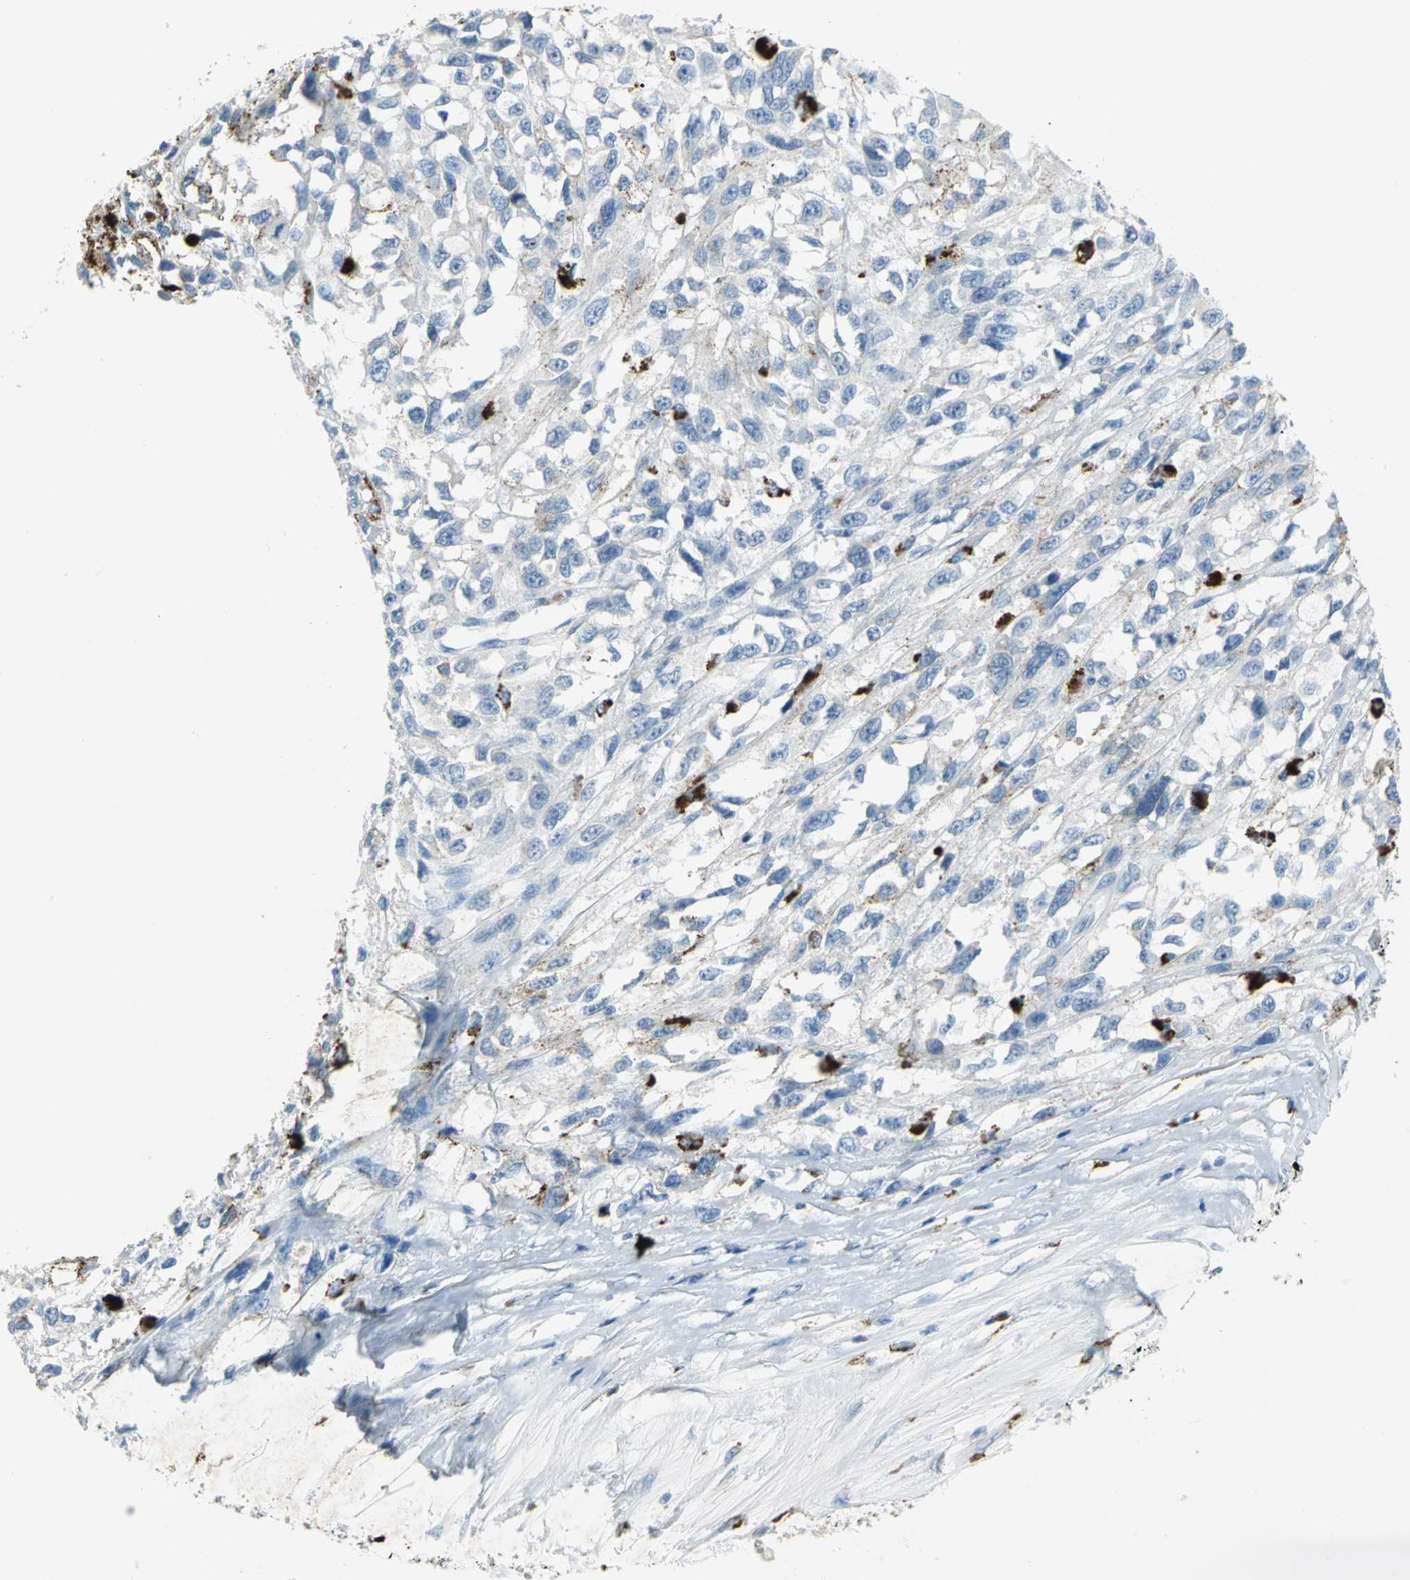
{"staining": {"intensity": "negative", "quantity": "none", "location": "none"}, "tissue": "melanoma", "cell_type": "Tumor cells", "image_type": "cancer", "snomed": [{"axis": "morphology", "description": "Malignant melanoma, Metastatic site"}, {"axis": "topography", "description": "Lymph node"}], "caption": "Immunohistochemical staining of malignant melanoma (metastatic site) displays no significant expression in tumor cells. Nuclei are stained in blue.", "gene": "PTGDS", "patient": {"sex": "male", "age": 59}}